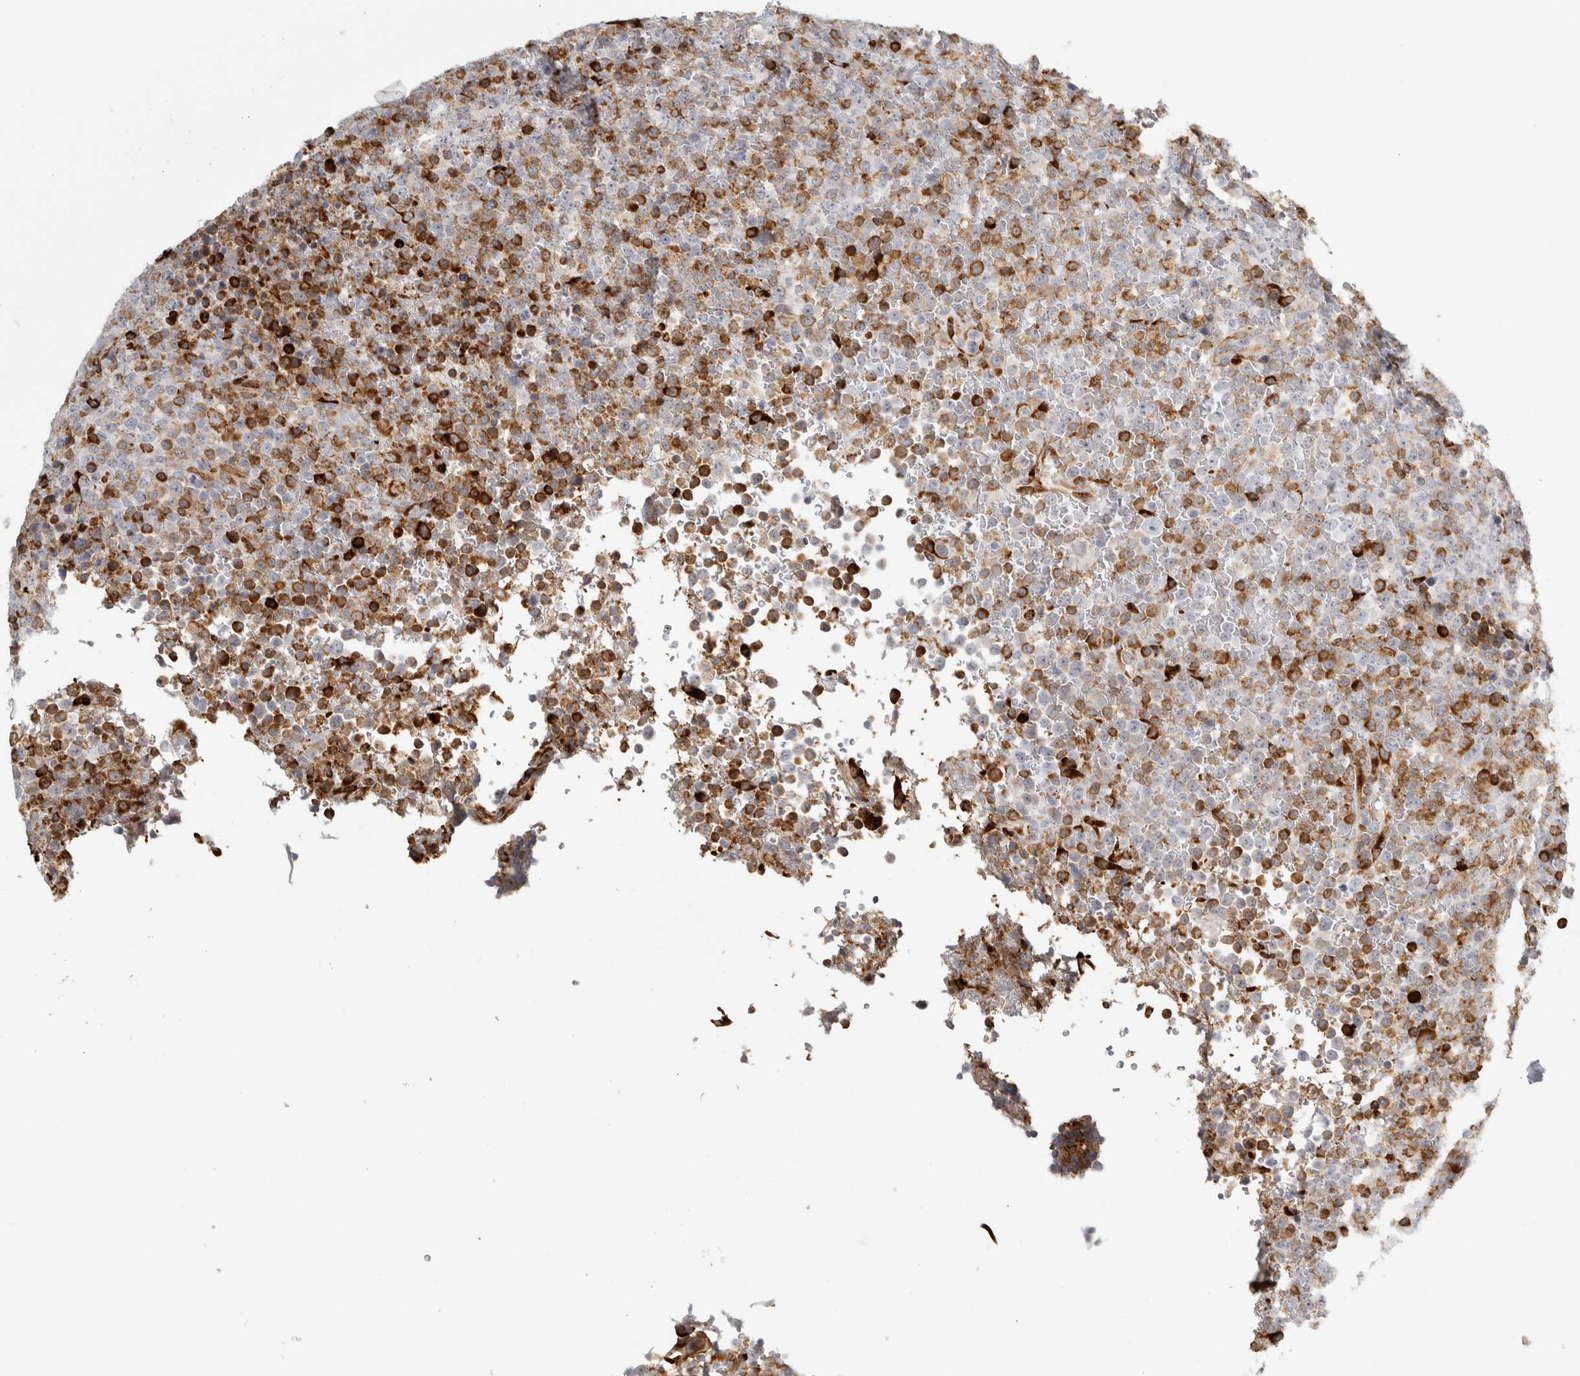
{"staining": {"intensity": "strong", "quantity": "25%-75%", "location": "cytoplasmic/membranous"}, "tissue": "lymphoma", "cell_type": "Tumor cells", "image_type": "cancer", "snomed": [{"axis": "morphology", "description": "Malignant lymphoma, non-Hodgkin's type, High grade"}, {"axis": "topography", "description": "Lymph node"}], "caption": "A histopathology image showing strong cytoplasmic/membranous expression in about 25%-75% of tumor cells in malignant lymphoma, non-Hodgkin's type (high-grade), as visualized by brown immunohistochemical staining.", "gene": "OSTN", "patient": {"sex": "male", "age": 13}}